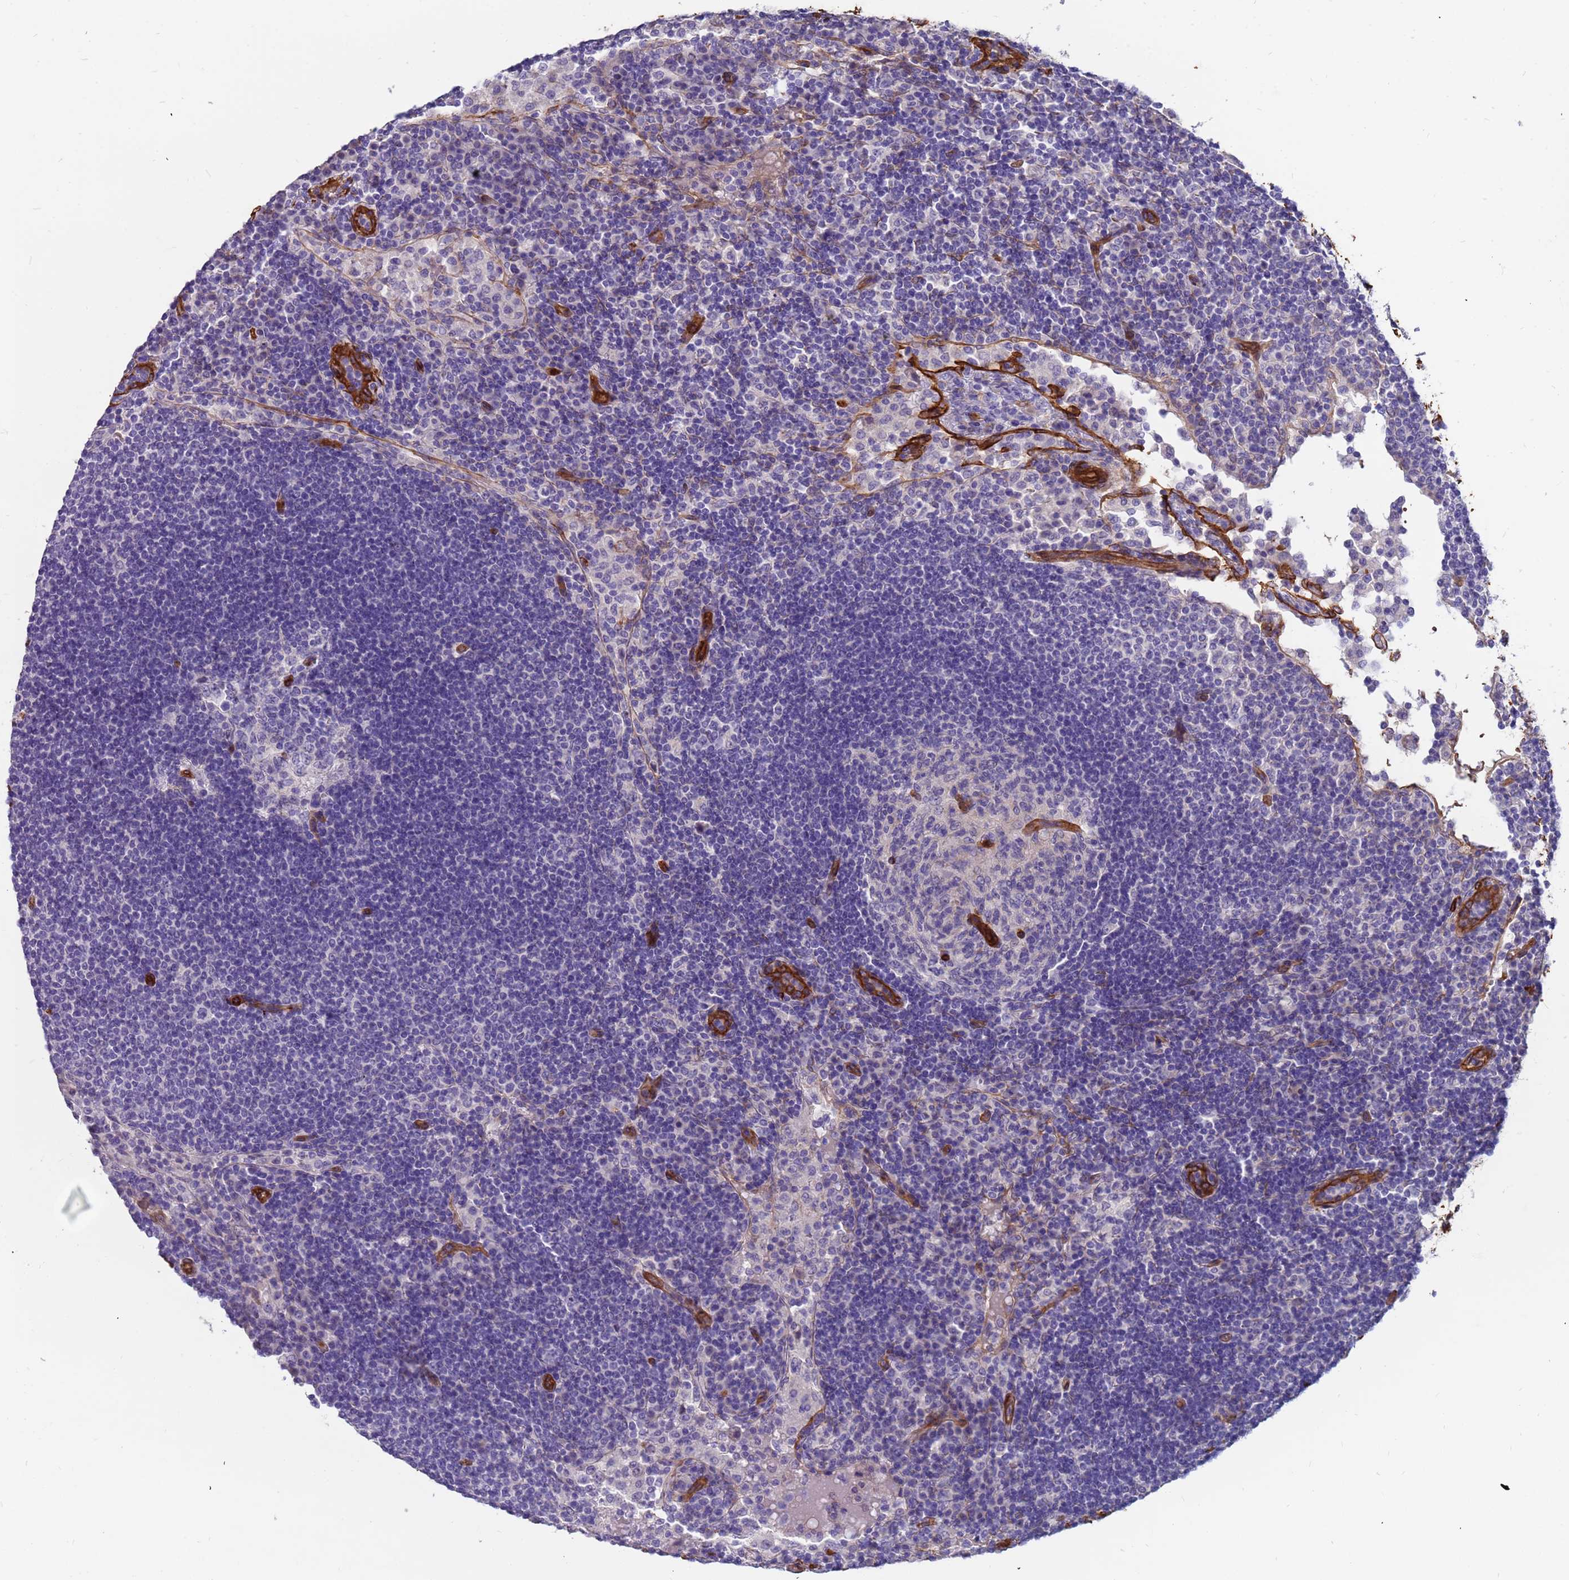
{"staining": {"intensity": "negative", "quantity": "none", "location": "none"}, "tissue": "lymph node", "cell_type": "Germinal center cells", "image_type": "normal", "snomed": [{"axis": "morphology", "description": "Normal tissue, NOS"}, {"axis": "topography", "description": "Lymph node"}], "caption": "High magnification brightfield microscopy of normal lymph node stained with DAB (3,3'-diaminobenzidine) (brown) and counterstained with hematoxylin (blue): germinal center cells show no significant expression. (Brightfield microscopy of DAB (3,3'-diaminobenzidine) immunohistochemistry (IHC) at high magnification).", "gene": "EHD2", "patient": {"sex": "female", "age": 53}}